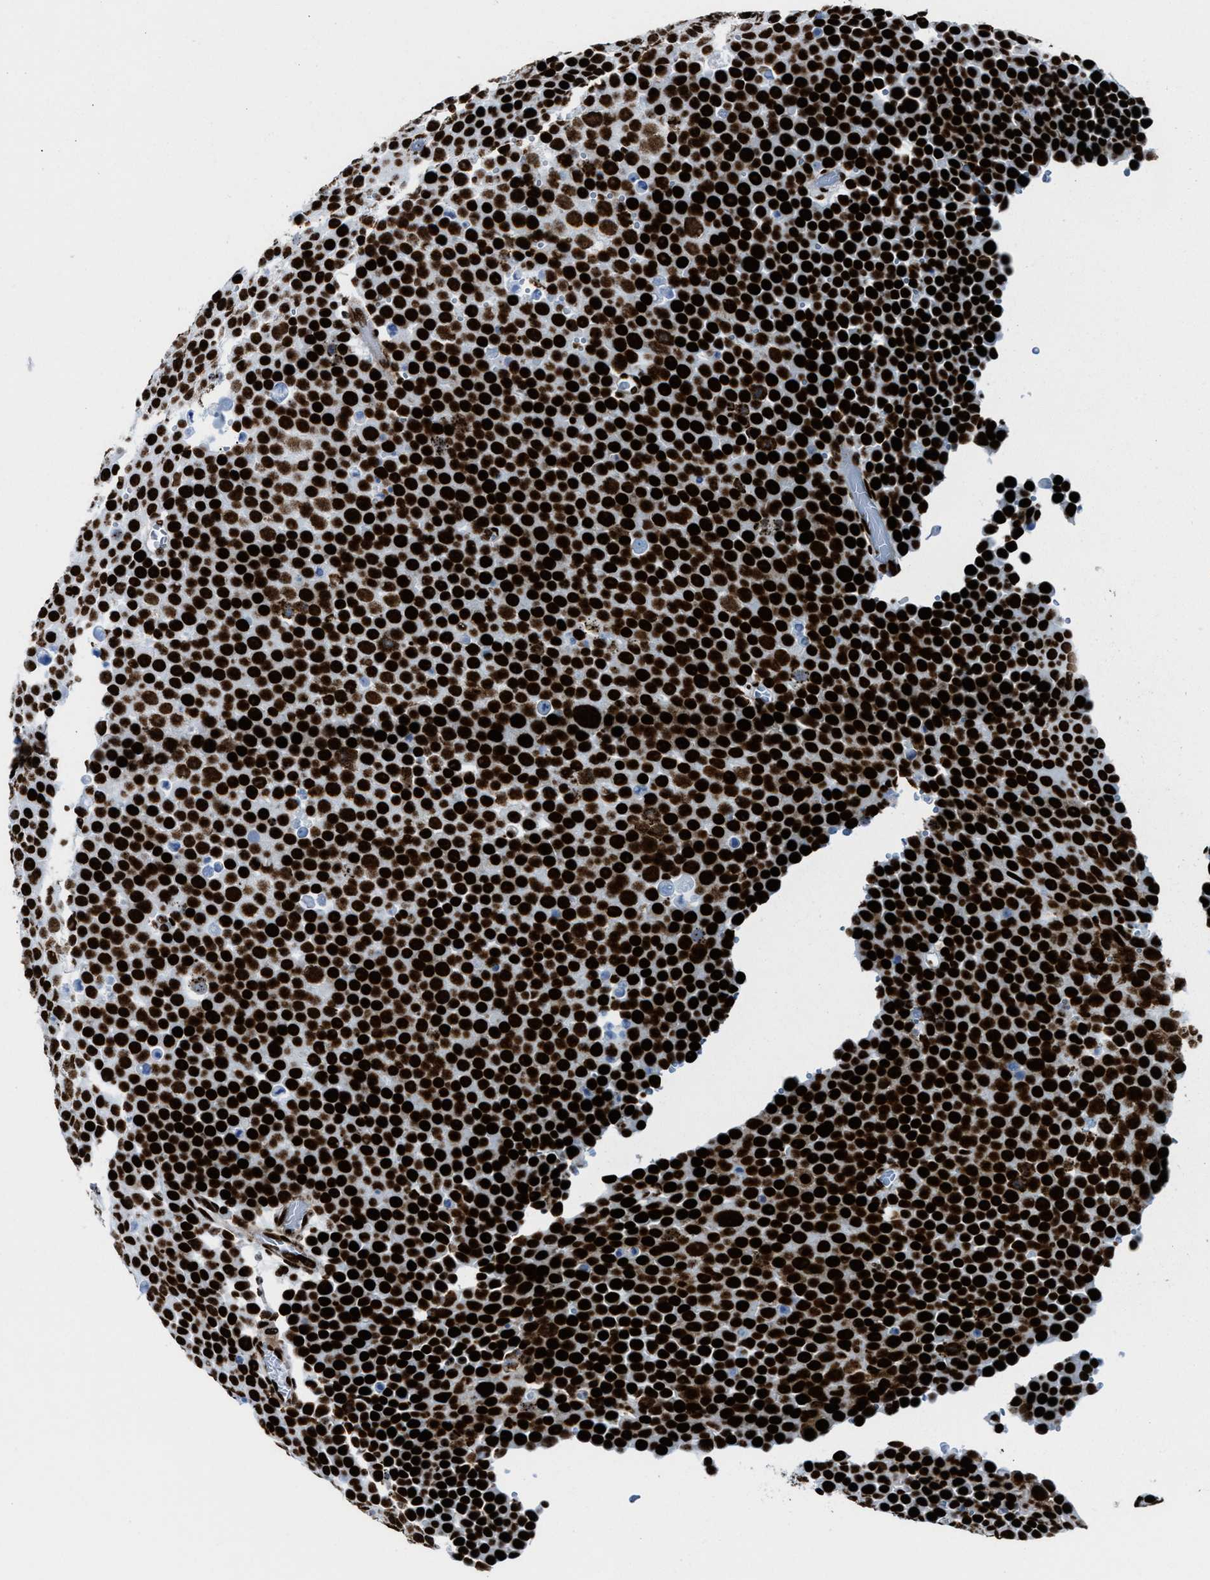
{"staining": {"intensity": "strong", "quantity": ">75%", "location": "nuclear"}, "tissue": "testis cancer", "cell_type": "Tumor cells", "image_type": "cancer", "snomed": [{"axis": "morphology", "description": "Seminoma, NOS"}, {"axis": "topography", "description": "Testis"}], "caption": "Immunohistochemistry staining of testis cancer, which displays high levels of strong nuclear staining in approximately >75% of tumor cells indicating strong nuclear protein positivity. The staining was performed using DAB (3,3'-diaminobenzidine) (brown) for protein detection and nuclei were counterstained in hematoxylin (blue).", "gene": "NONO", "patient": {"sex": "male", "age": 71}}